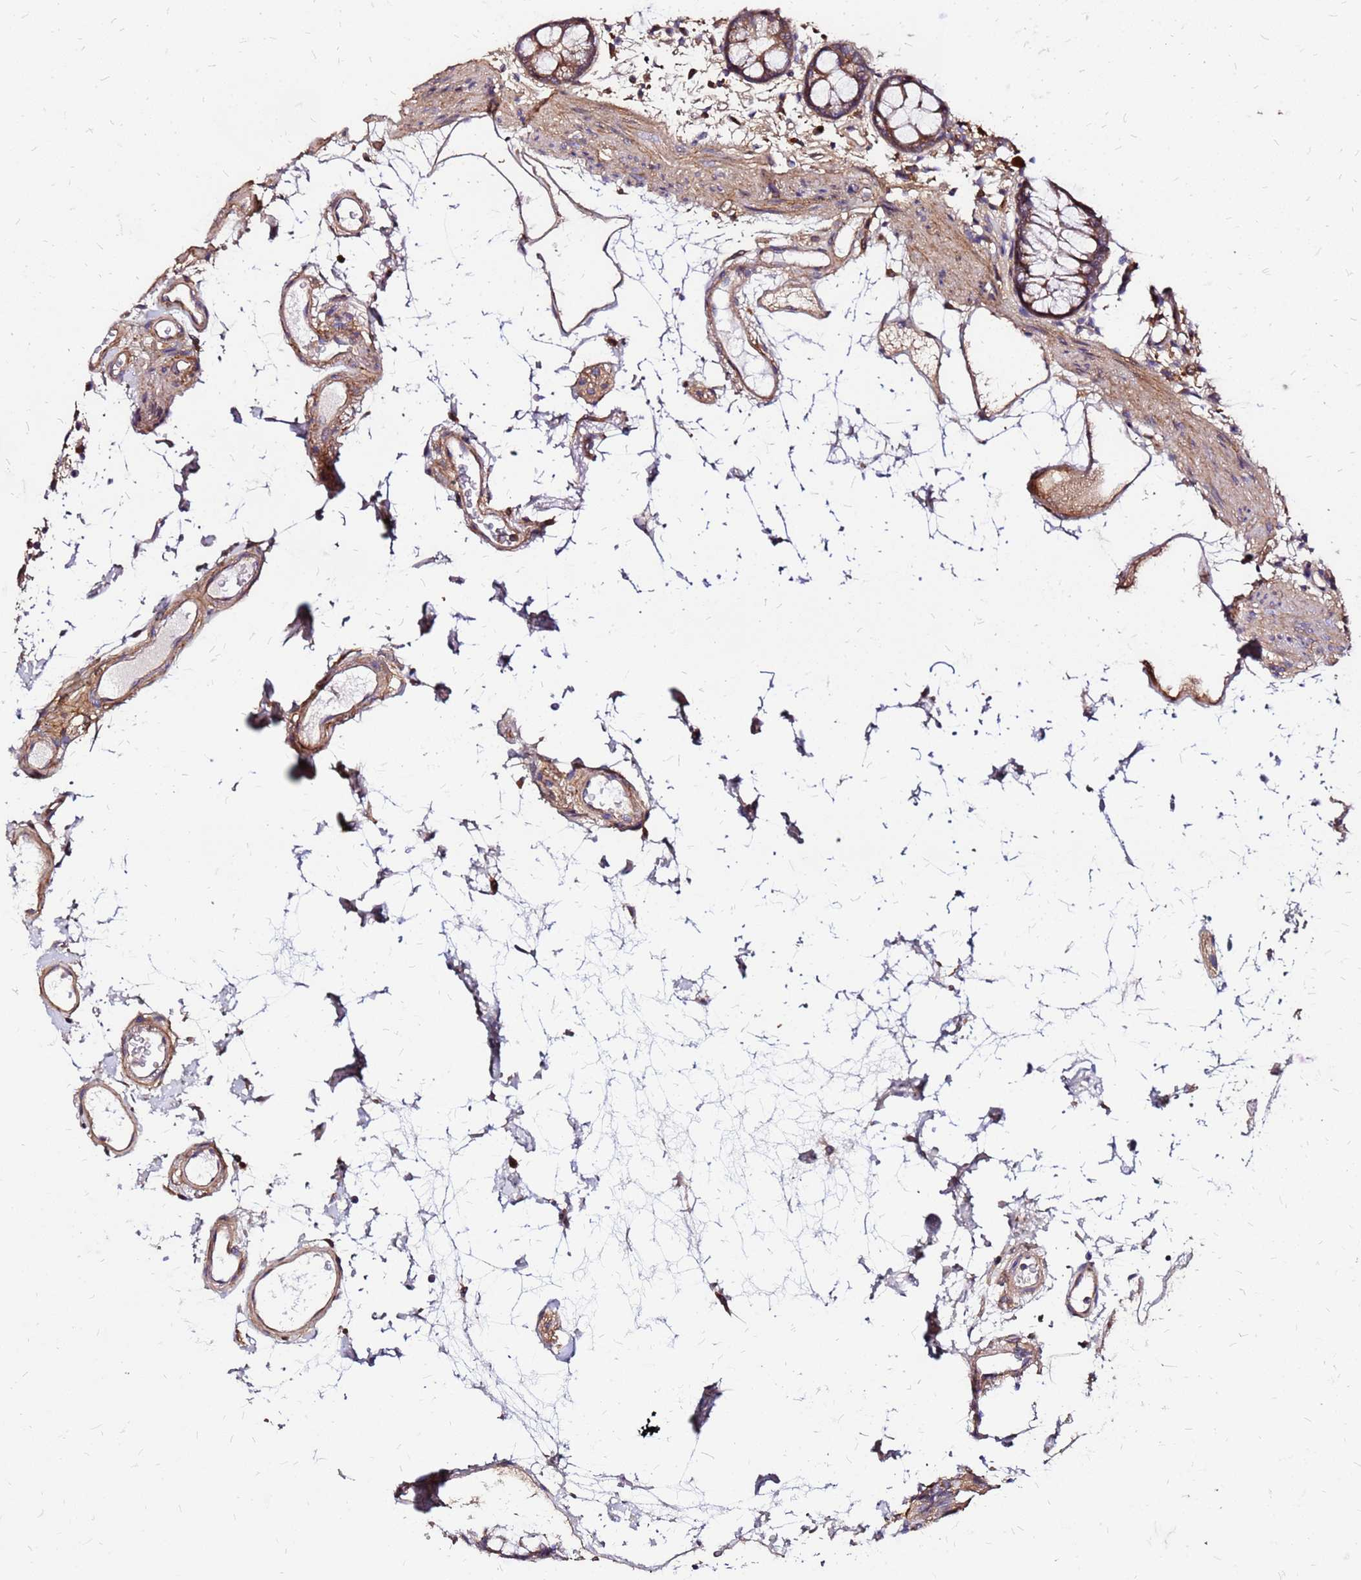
{"staining": {"intensity": "moderate", "quantity": ">75%", "location": "cytoplasmic/membranous"}, "tissue": "colon", "cell_type": "Endothelial cells", "image_type": "normal", "snomed": [{"axis": "morphology", "description": "Normal tissue, NOS"}, {"axis": "topography", "description": "Colon"}], "caption": "Colon stained with a brown dye exhibits moderate cytoplasmic/membranous positive staining in about >75% of endothelial cells.", "gene": "CYBC1", "patient": {"sex": "female", "age": 84}}